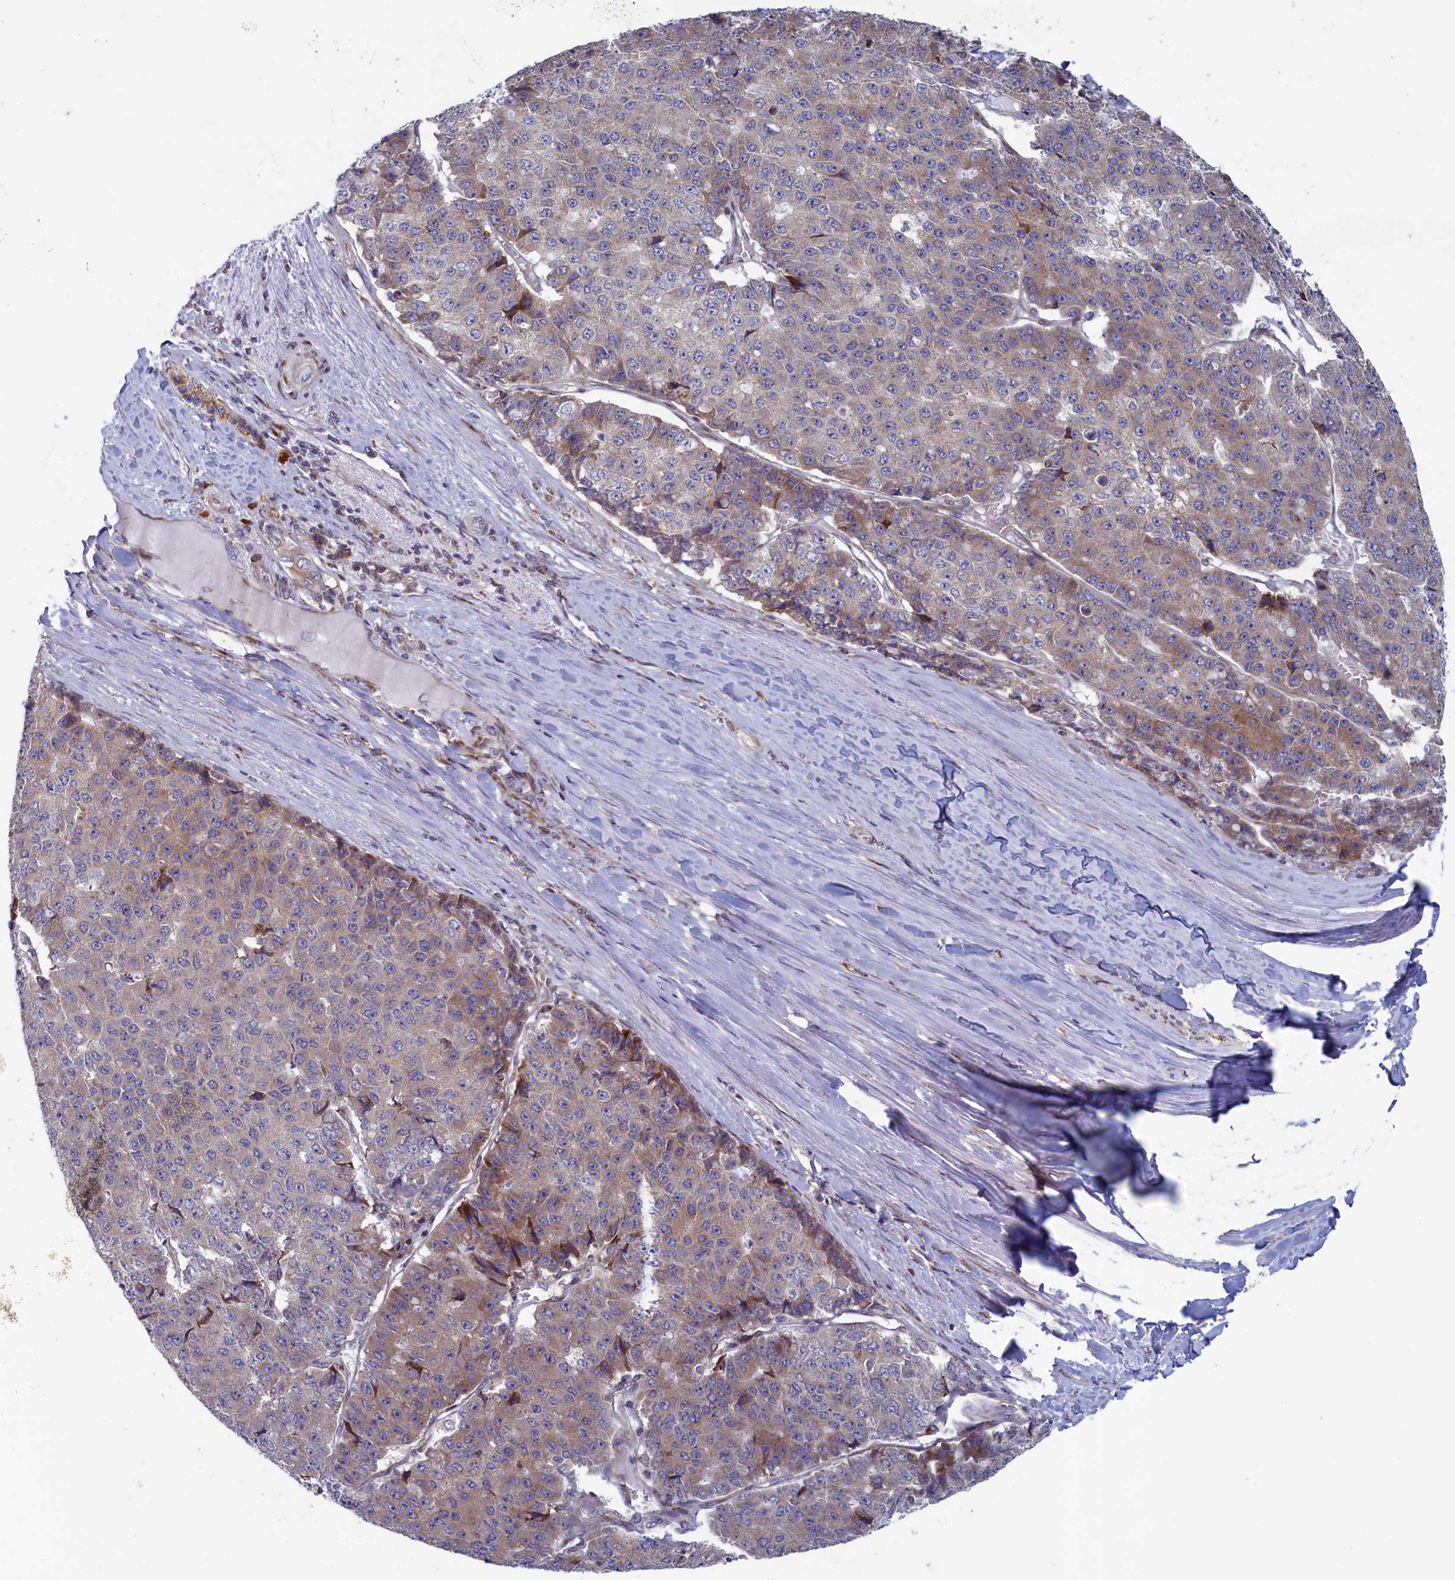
{"staining": {"intensity": "weak", "quantity": "<25%", "location": "cytoplasmic/membranous"}, "tissue": "pancreatic cancer", "cell_type": "Tumor cells", "image_type": "cancer", "snomed": [{"axis": "morphology", "description": "Adenocarcinoma, NOS"}, {"axis": "topography", "description": "Pancreas"}], "caption": "High power microscopy histopathology image of an immunohistochemistry (IHC) photomicrograph of pancreatic cancer (adenocarcinoma), revealing no significant positivity in tumor cells.", "gene": "MTFMT", "patient": {"sex": "male", "age": 50}}